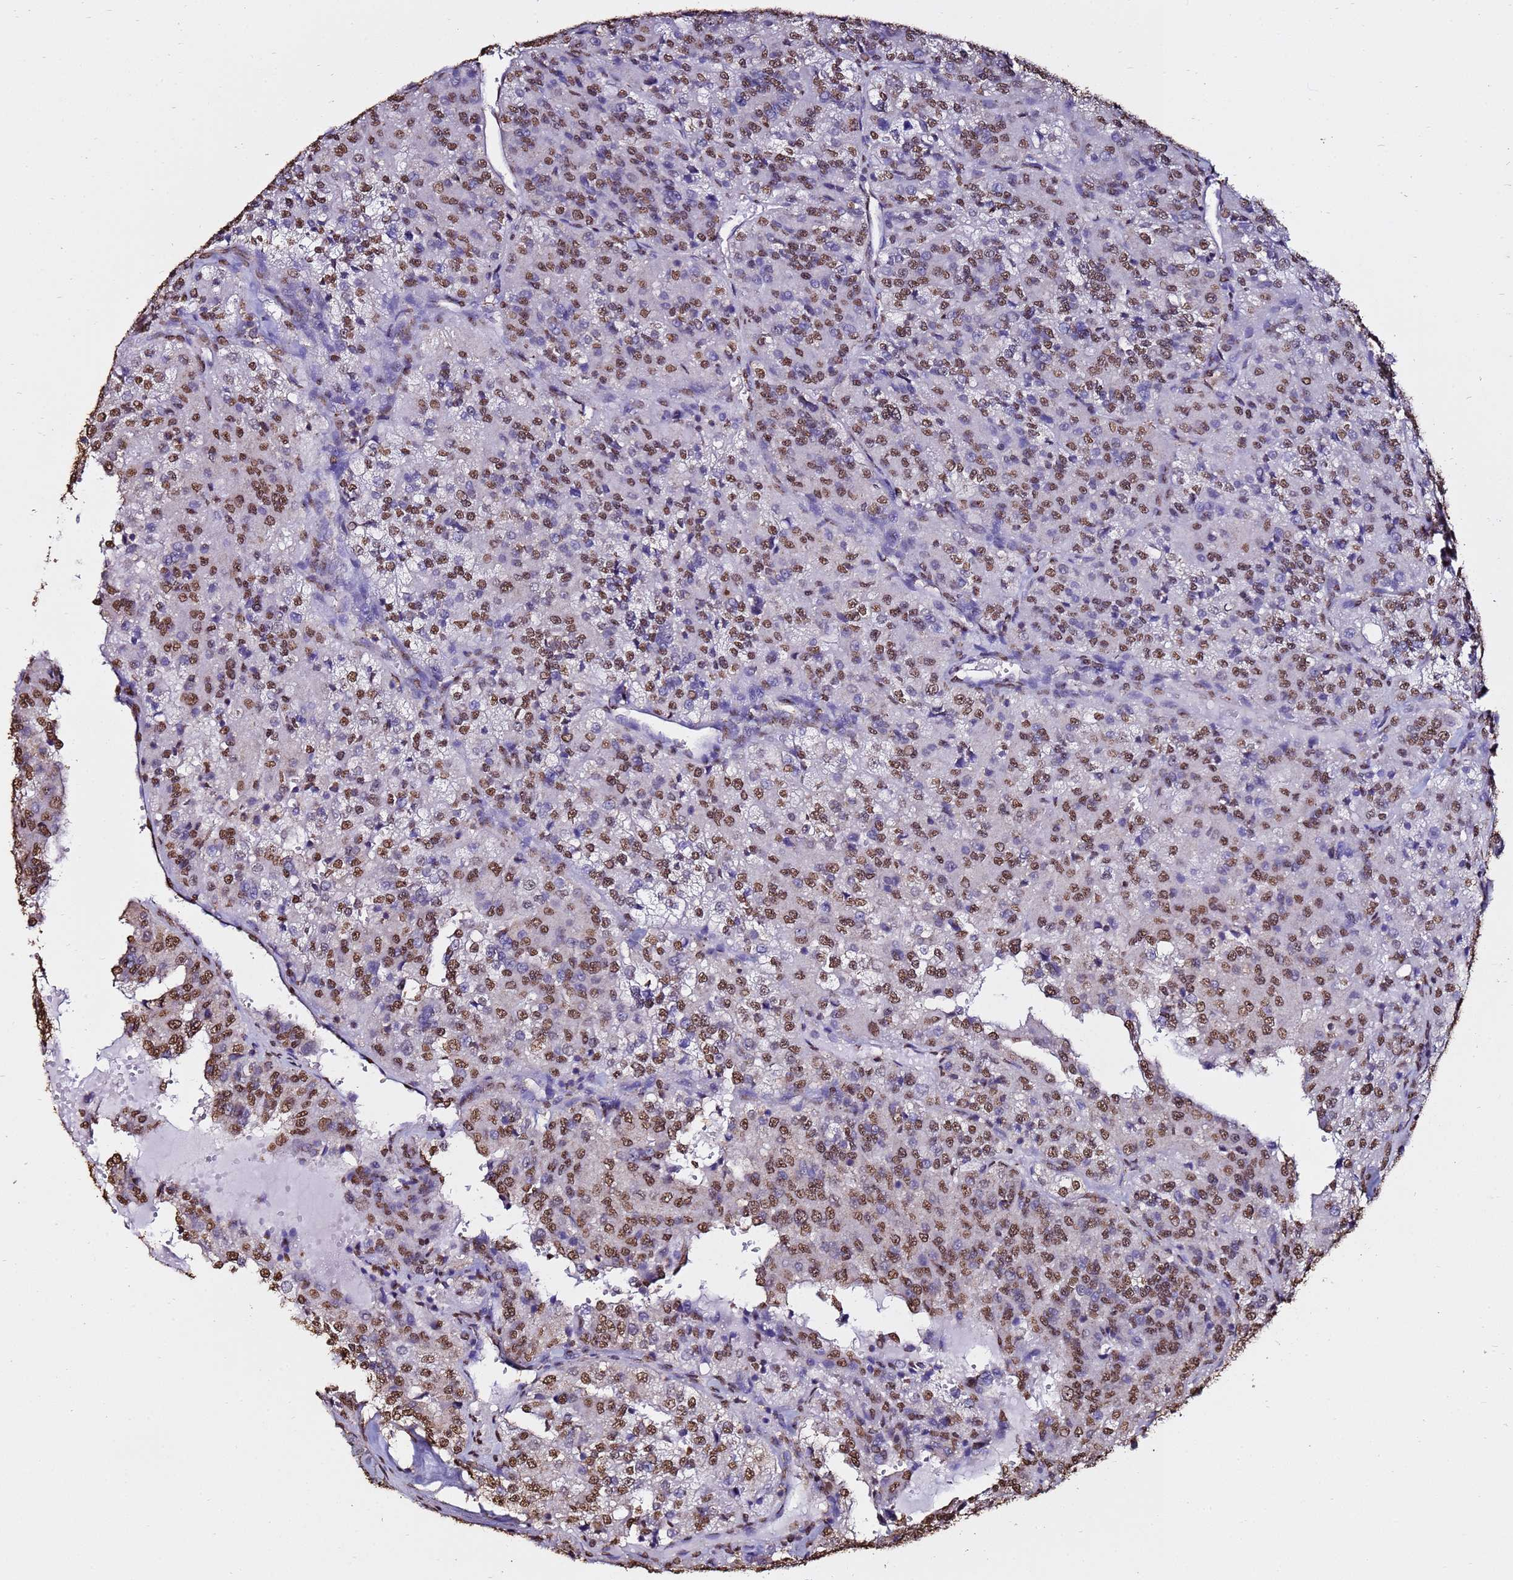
{"staining": {"intensity": "moderate", "quantity": ">75%", "location": "nuclear"}, "tissue": "renal cancer", "cell_type": "Tumor cells", "image_type": "cancer", "snomed": [{"axis": "morphology", "description": "Adenocarcinoma, NOS"}, {"axis": "topography", "description": "Kidney"}], "caption": "Protein staining demonstrates moderate nuclear positivity in approximately >75% of tumor cells in adenocarcinoma (renal).", "gene": "TRIP6", "patient": {"sex": "female", "age": 63}}